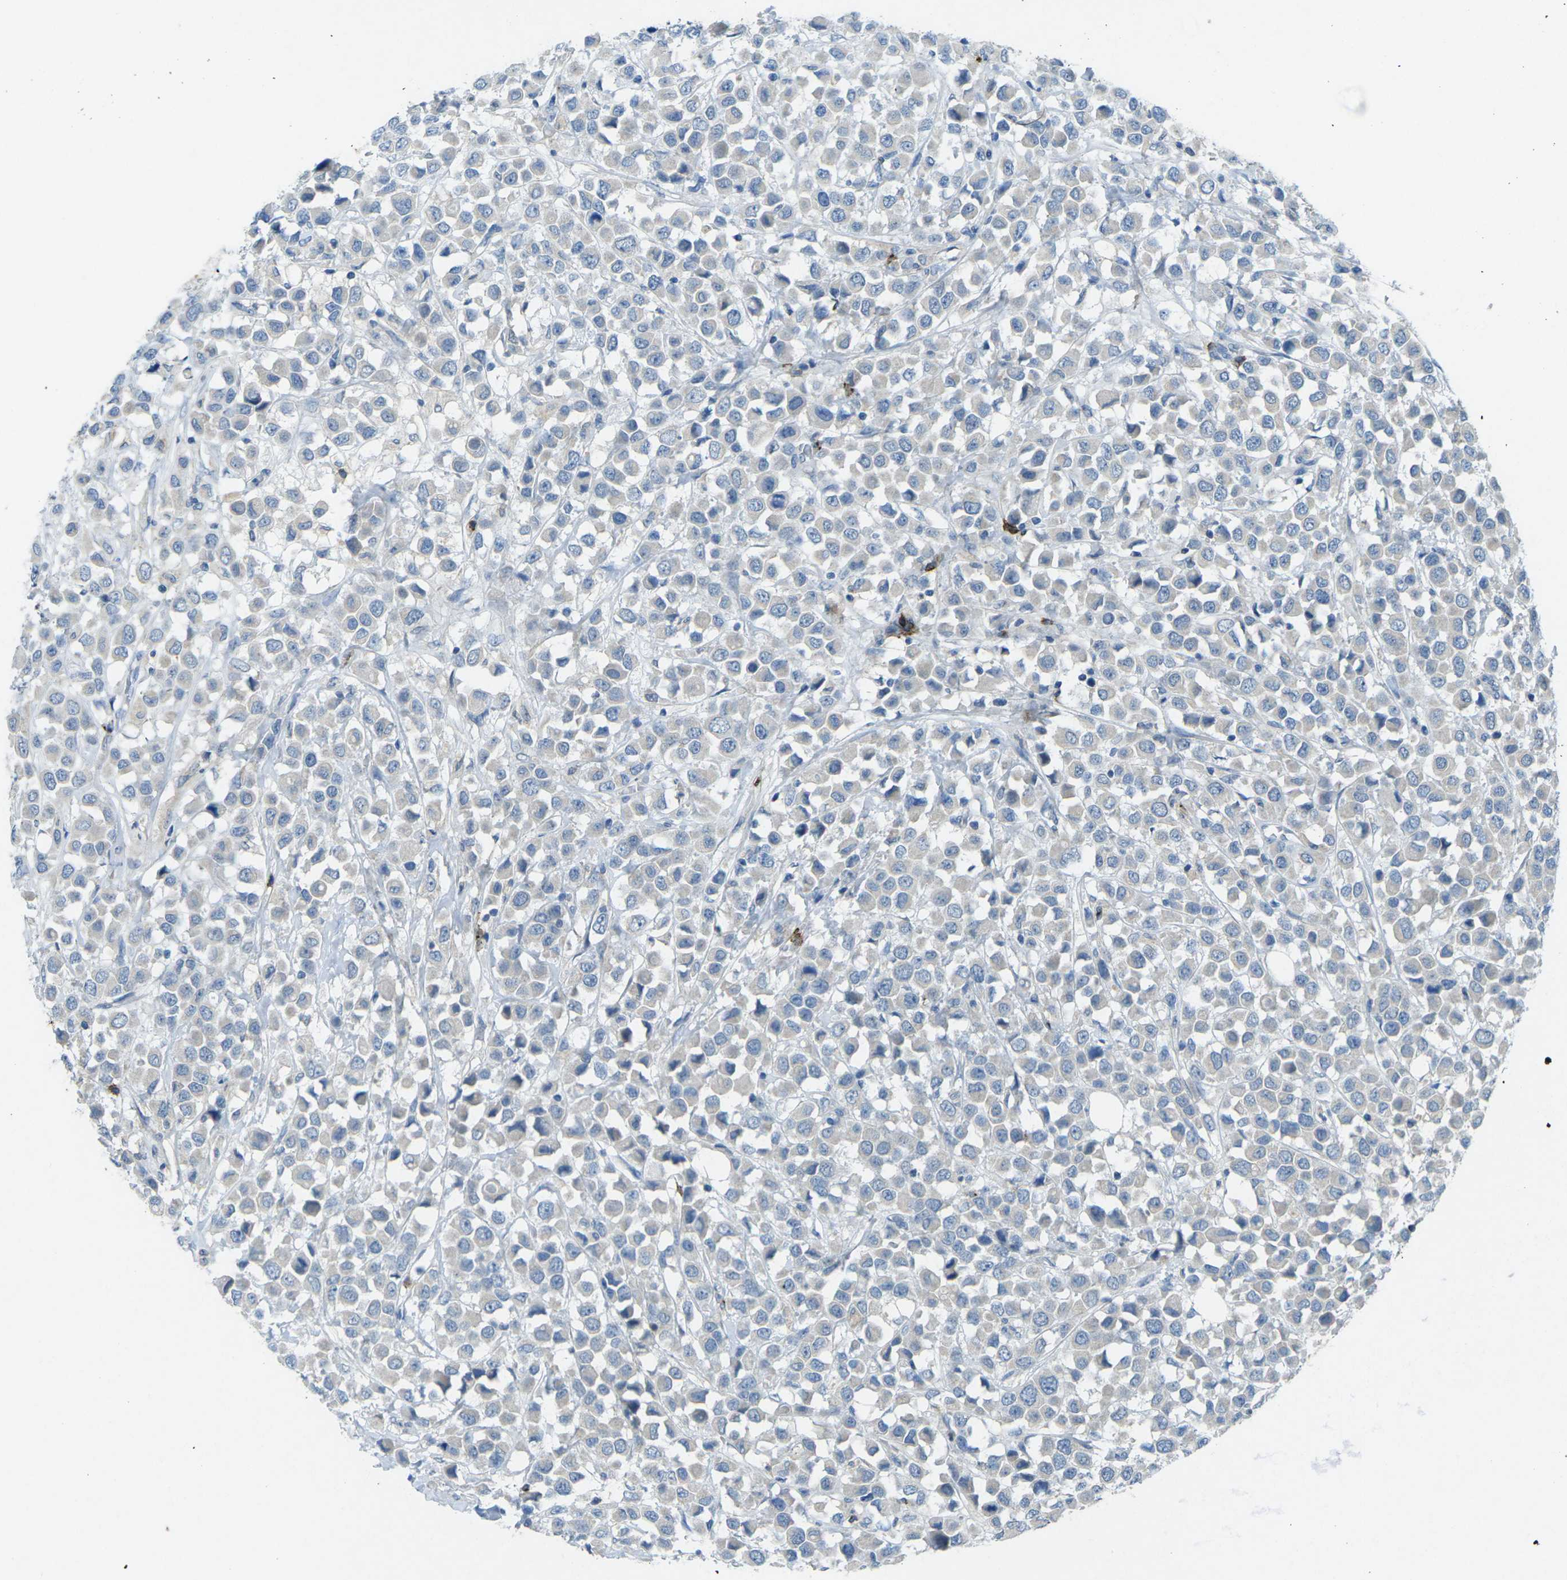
{"staining": {"intensity": "negative", "quantity": "none", "location": "none"}, "tissue": "breast cancer", "cell_type": "Tumor cells", "image_type": "cancer", "snomed": [{"axis": "morphology", "description": "Duct carcinoma"}, {"axis": "topography", "description": "Breast"}], "caption": "Immunohistochemistry photomicrograph of breast cancer stained for a protein (brown), which shows no expression in tumor cells.", "gene": "CD19", "patient": {"sex": "female", "age": 61}}